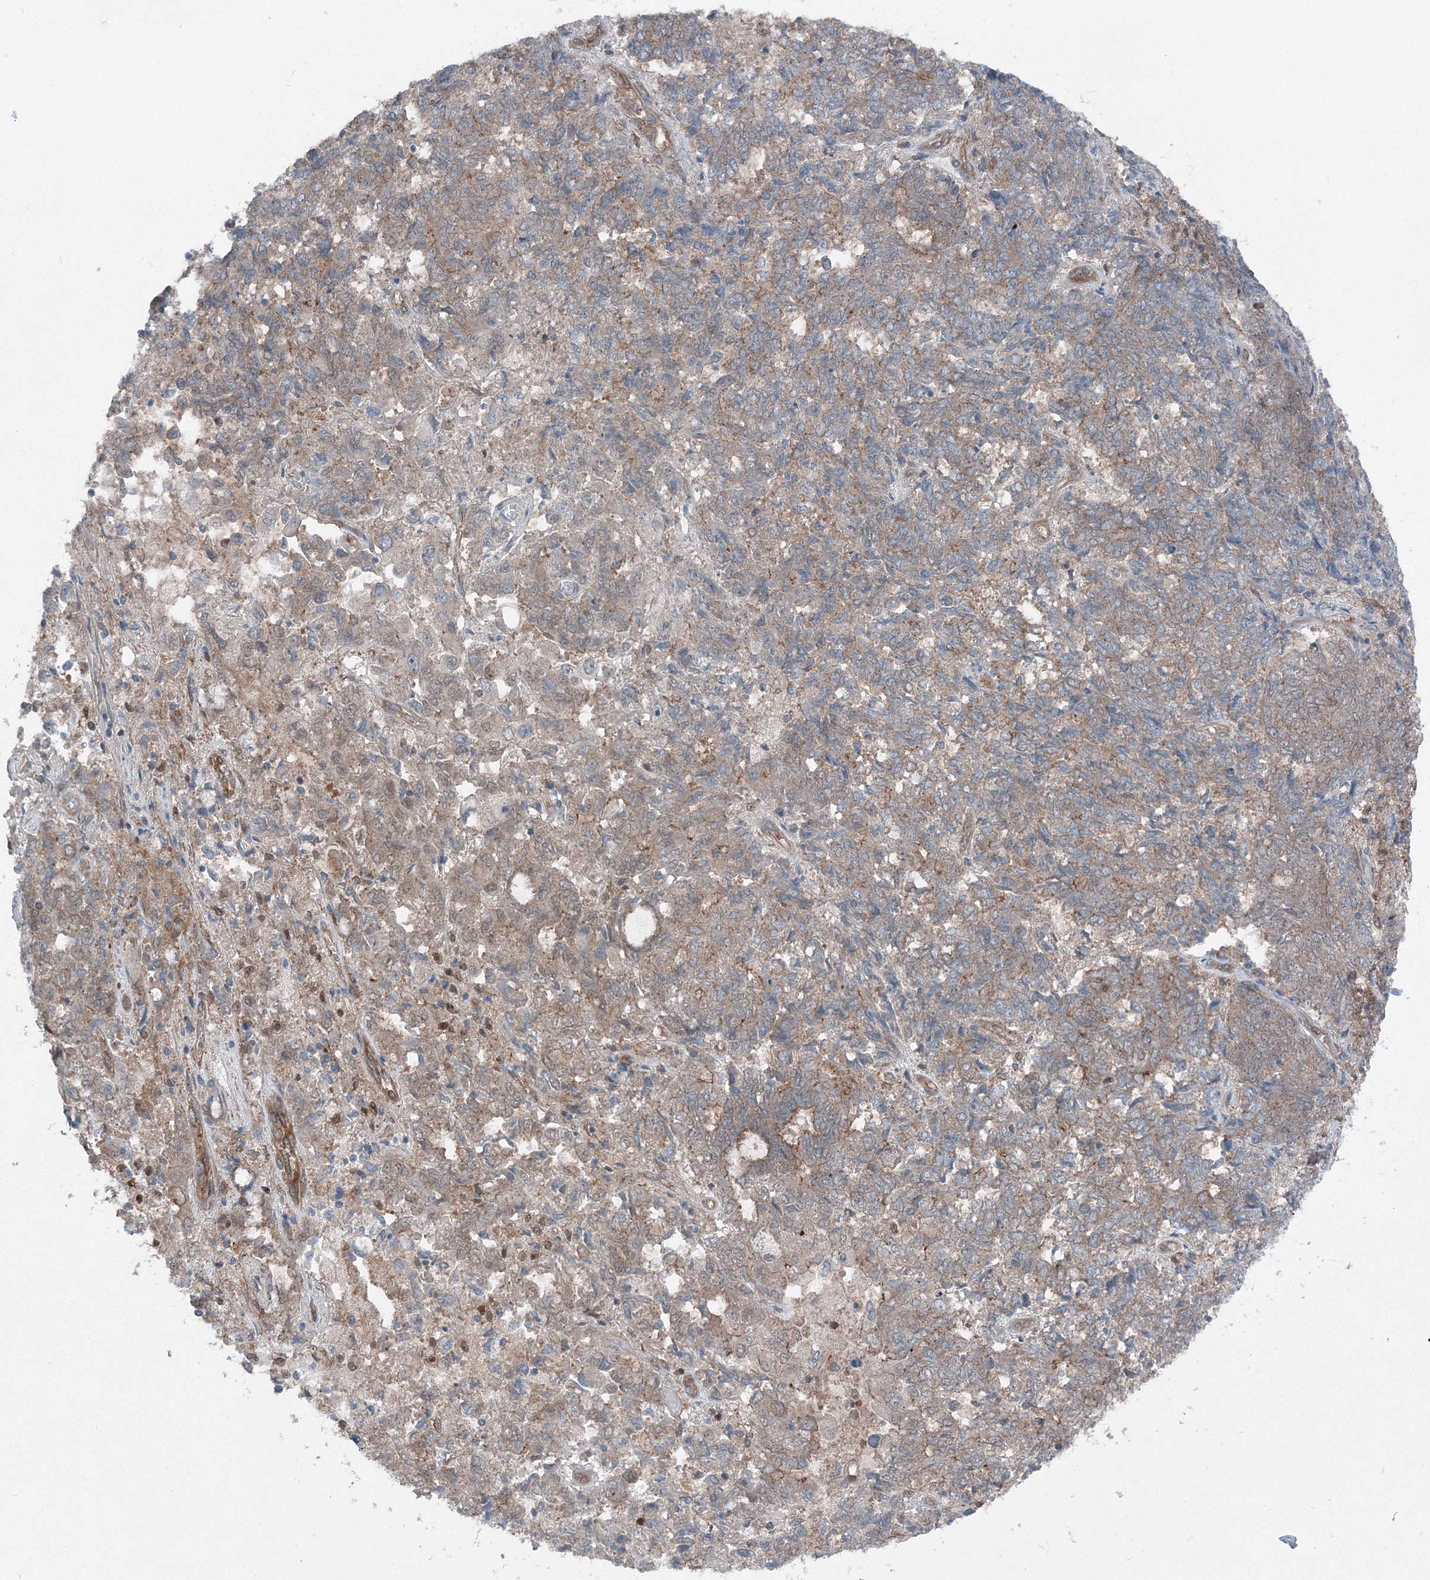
{"staining": {"intensity": "weak", "quantity": ">75%", "location": "cytoplasmic/membranous"}, "tissue": "endometrial cancer", "cell_type": "Tumor cells", "image_type": "cancer", "snomed": [{"axis": "morphology", "description": "Adenocarcinoma, NOS"}, {"axis": "topography", "description": "Endometrium"}], "caption": "Weak cytoplasmic/membranous staining for a protein is identified in approximately >75% of tumor cells of endometrial cancer (adenocarcinoma) using IHC.", "gene": "TPRKB", "patient": {"sex": "female", "age": 80}}